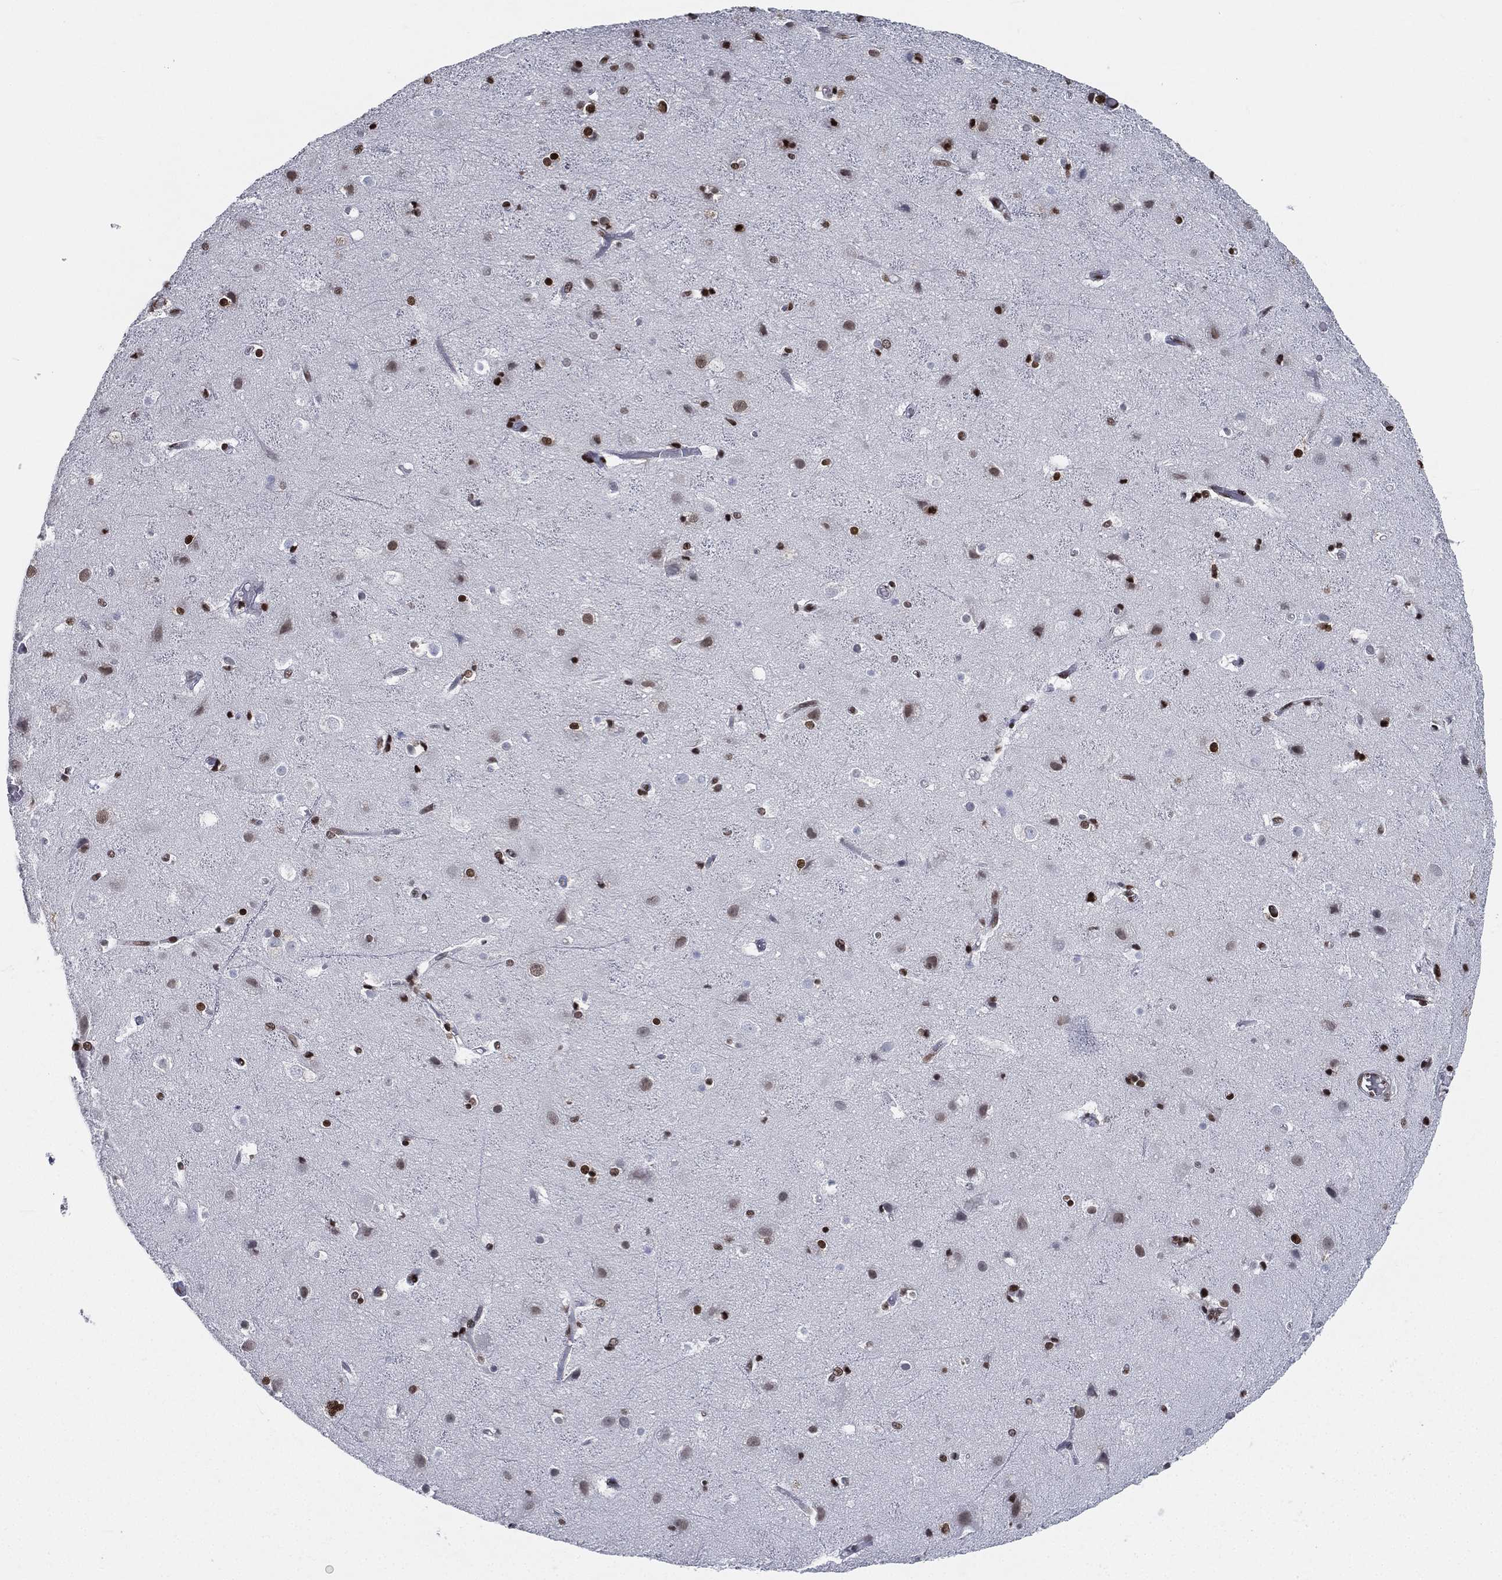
{"staining": {"intensity": "negative", "quantity": "none", "location": "none"}, "tissue": "cerebral cortex", "cell_type": "Endothelial cells", "image_type": "normal", "snomed": [{"axis": "morphology", "description": "Normal tissue, NOS"}, {"axis": "topography", "description": "Cerebral cortex"}], "caption": "DAB (3,3'-diaminobenzidine) immunohistochemical staining of normal cerebral cortex exhibits no significant positivity in endothelial cells. (DAB (3,3'-diaminobenzidine) immunohistochemistry with hematoxylin counter stain).", "gene": "FUBP3", "patient": {"sex": "female", "age": 52}}